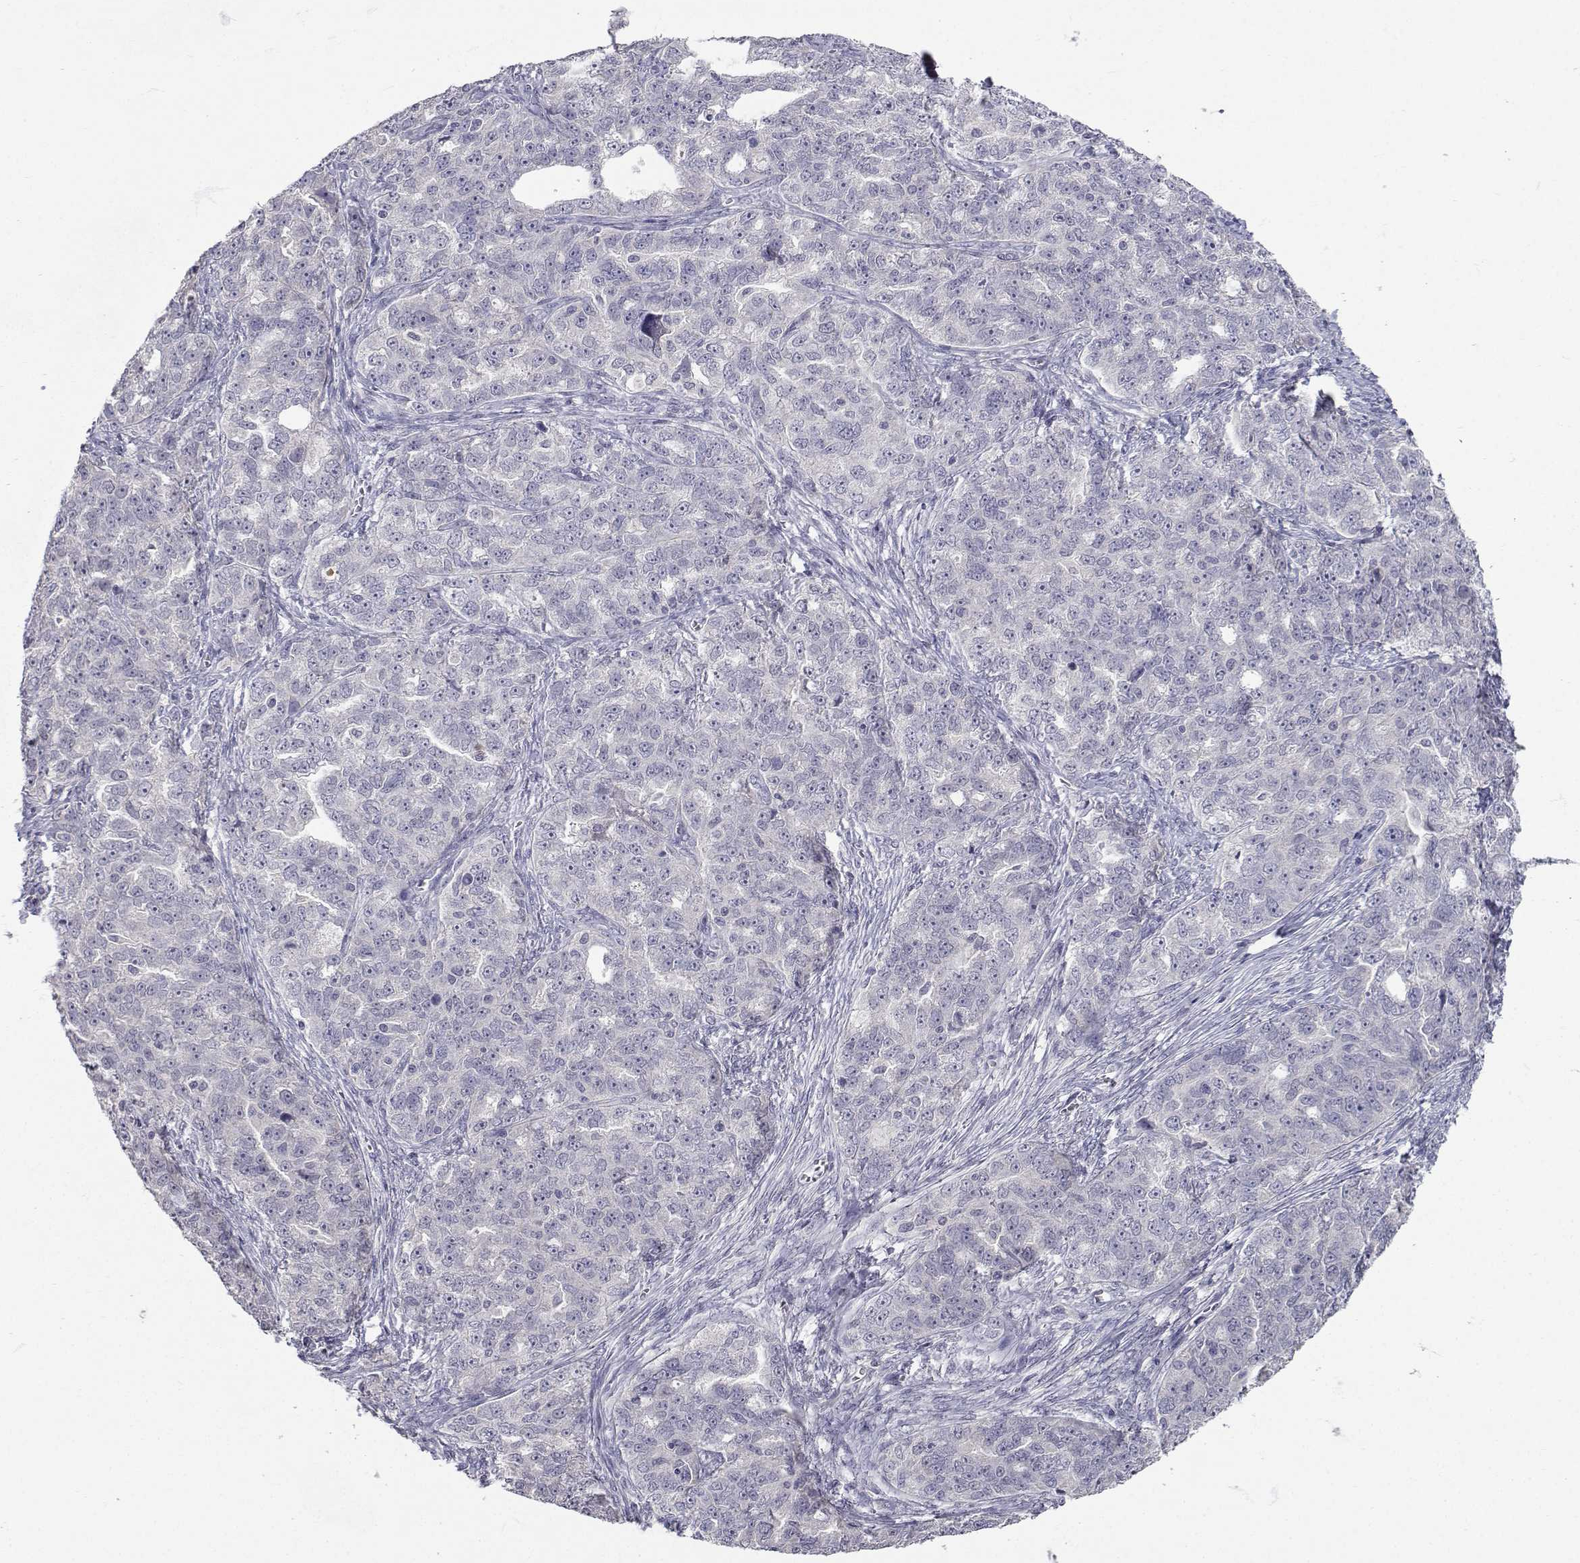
{"staining": {"intensity": "negative", "quantity": "none", "location": "none"}, "tissue": "ovarian cancer", "cell_type": "Tumor cells", "image_type": "cancer", "snomed": [{"axis": "morphology", "description": "Cystadenocarcinoma, serous, NOS"}, {"axis": "topography", "description": "Ovary"}], "caption": "Immunohistochemistry image of neoplastic tissue: human ovarian cancer (serous cystadenocarcinoma) stained with DAB (3,3'-diaminobenzidine) reveals no significant protein staining in tumor cells. (Stains: DAB (3,3'-diaminobenzidine) immunohistochemistry with hematoxylin counter stain, Microscopy: brightfield microscopy at high magnification).", "gene": "SLC6A3", "patient": {"sex": "female", "age": 51}}